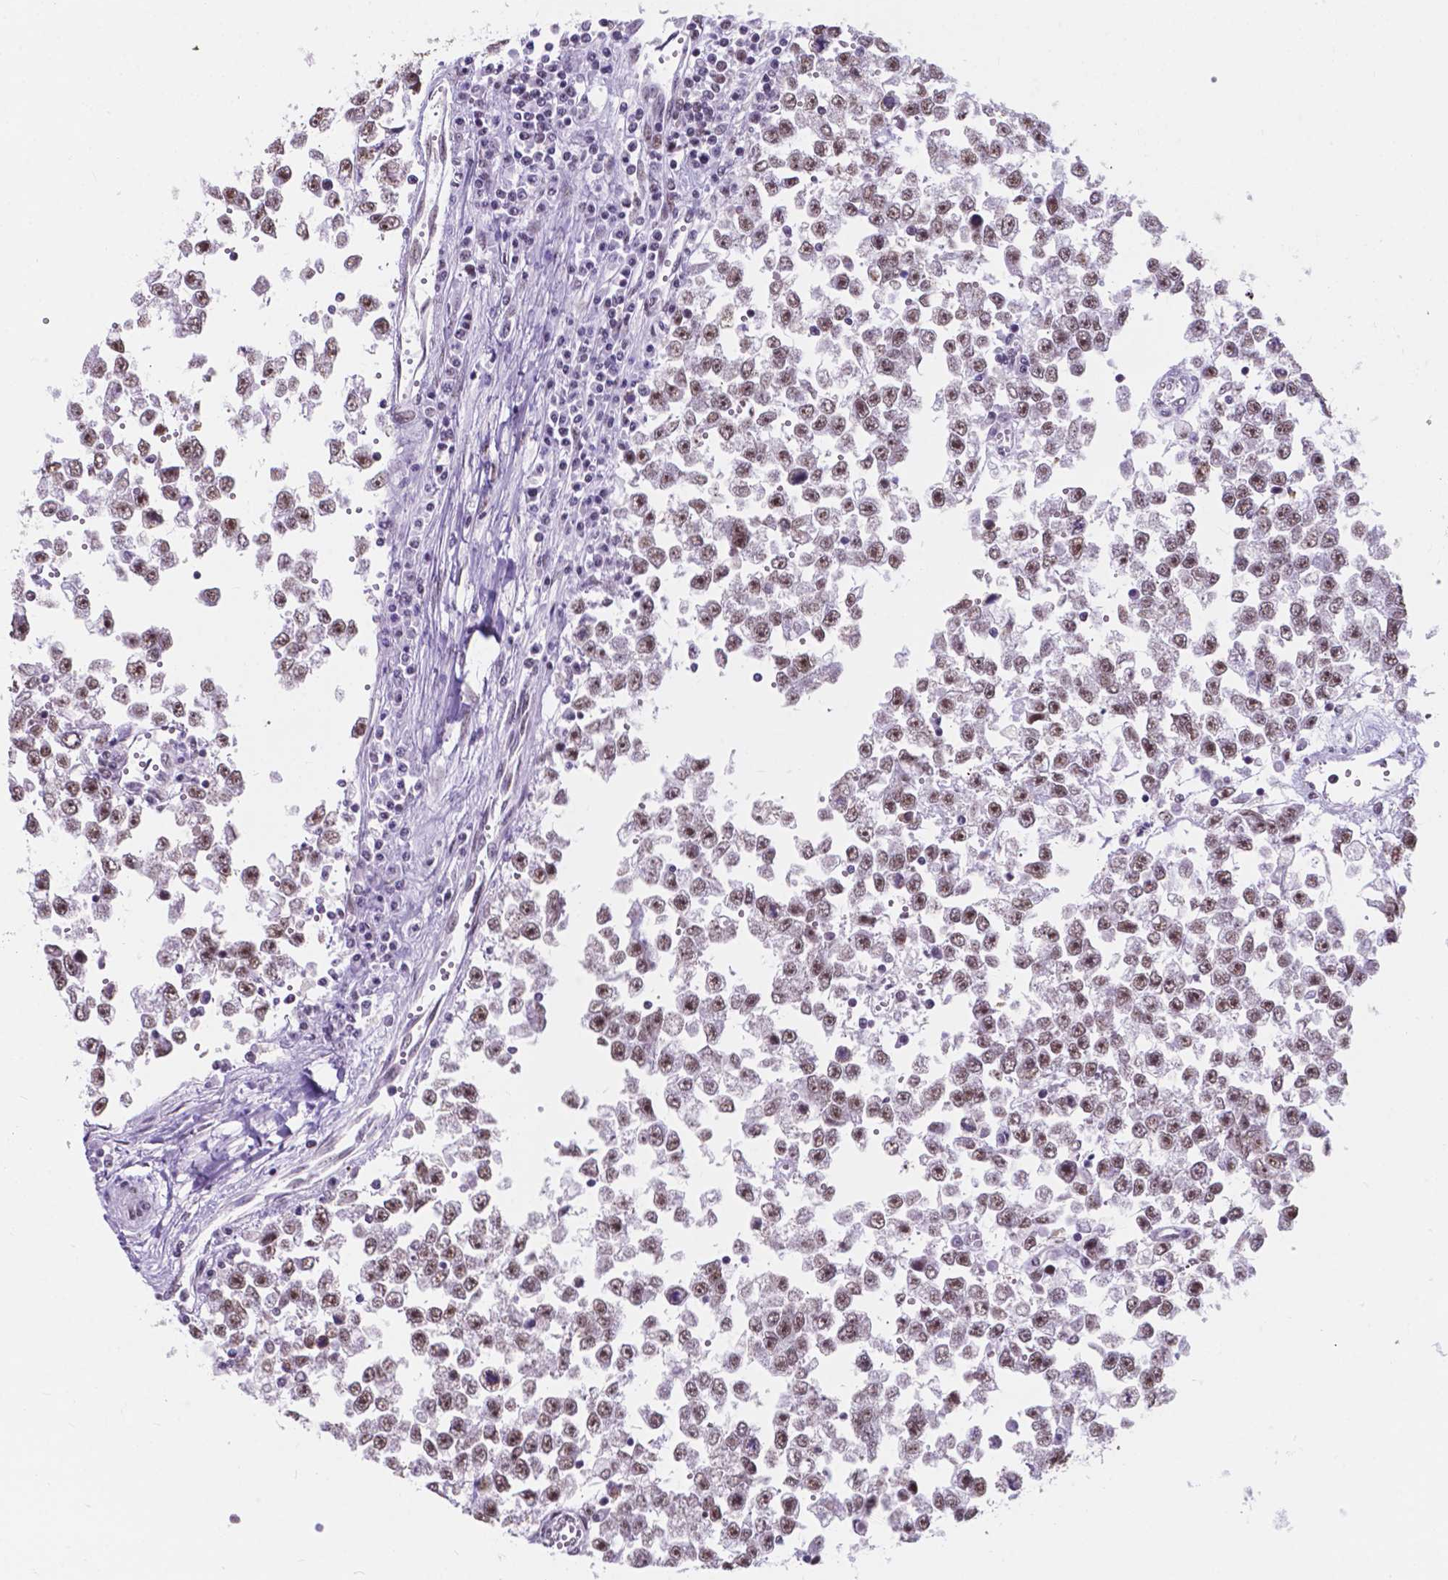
{"staining": {"intensity": "moderate", "quantity": "25%-75%", "location": "nuclear"}, "tissue": "testis cancer", "cell_type": "Tumor cells", "image_type": "cancer", "snomed": [{"axis": "morphology", "description": "Seminoma, NOS"}, {"axis": "topography", "description": "Testis"}], "caption": "About 25%-75% of tumor cells in human testis seminoma show moderate nuclear protein staining as visualized by brown immunohistochemical staining.", "gene": "BCAS2", "patient": {"sex": "male", "age": 34}}